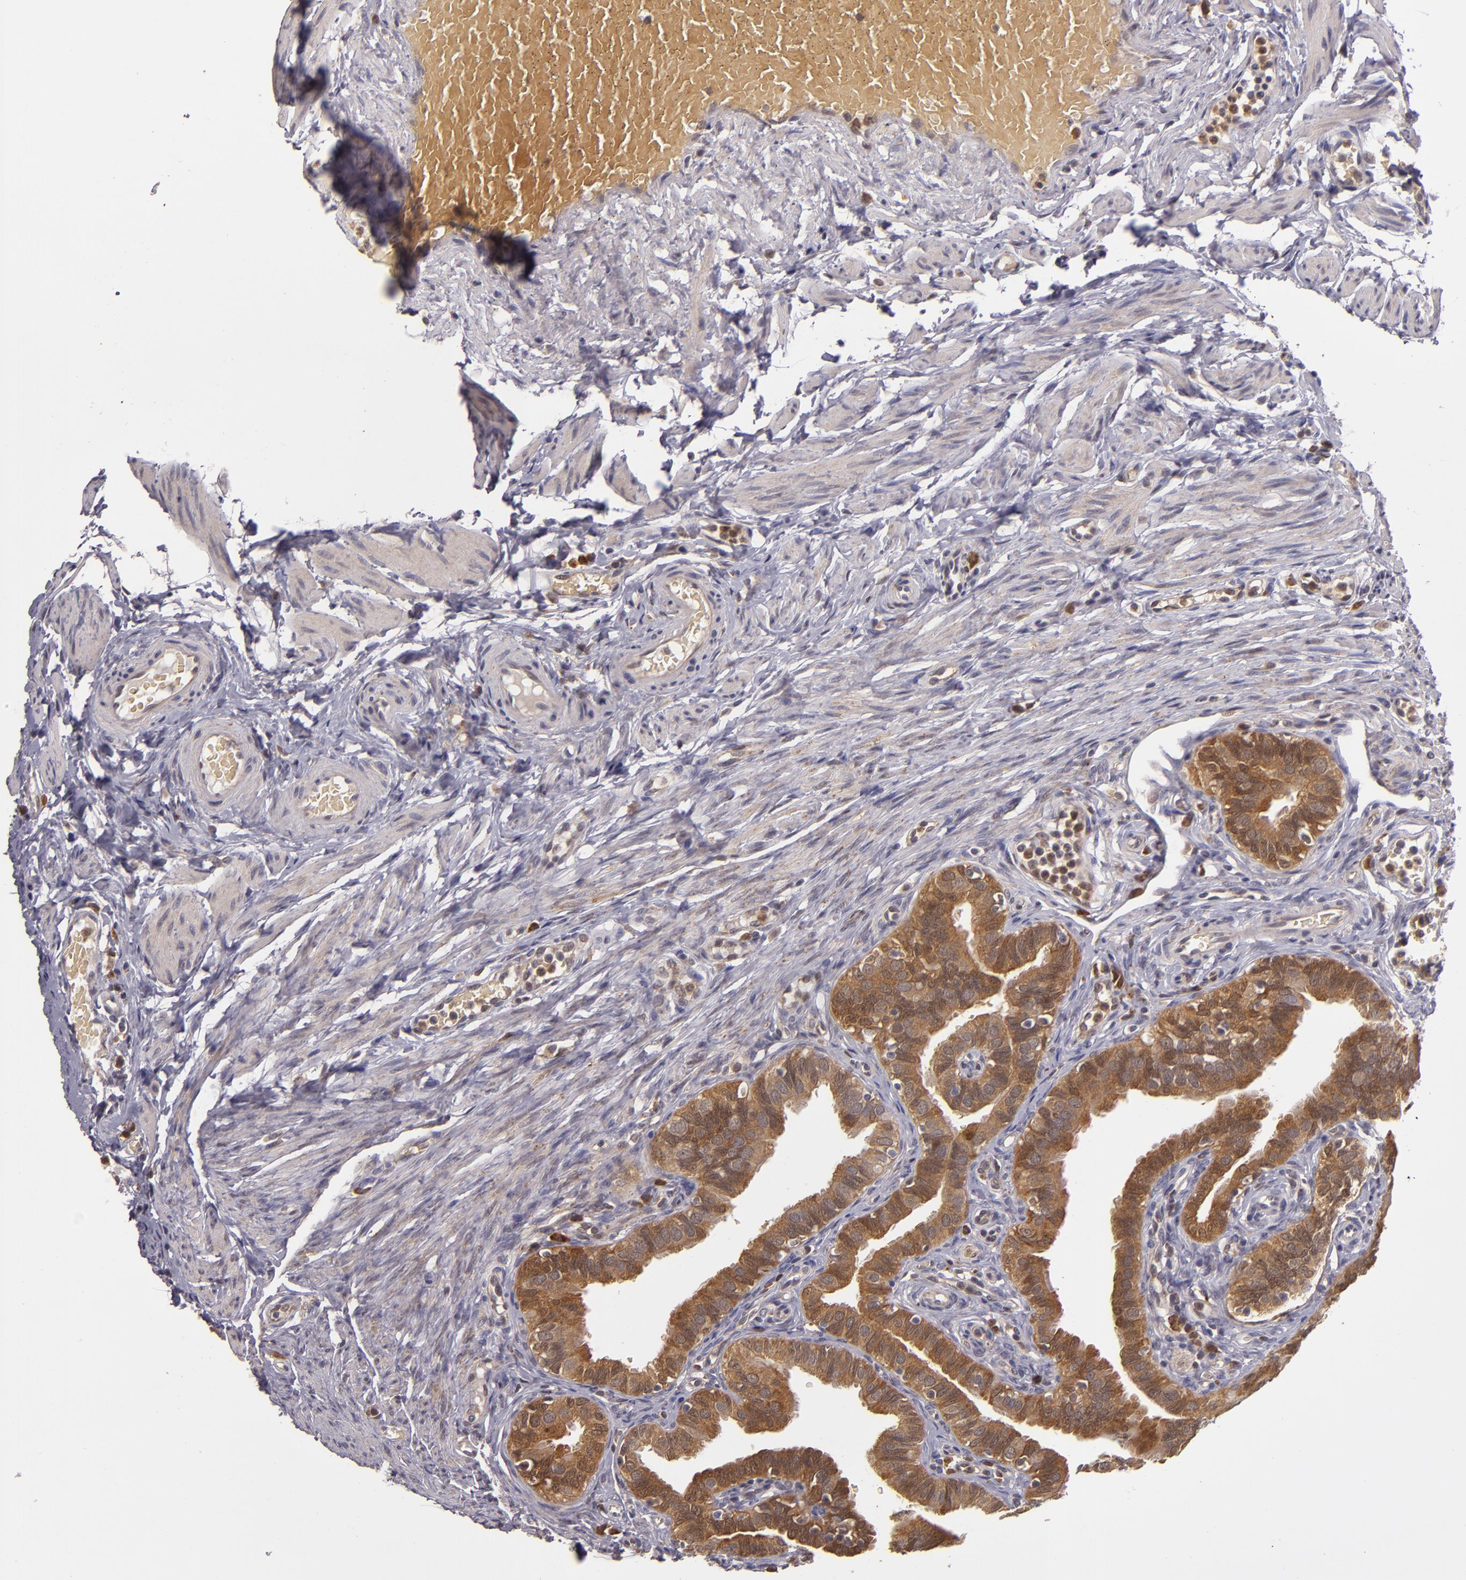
{"staining": {"intensity": "moderate", "quantity": ">75%", "location": "cytoplasmic/membranous"}, "tissue": "fallopian tube", "cell_type": "Glandular cells", "image_type": "normal", "snomed": [{"axis": "morphology", "description": "Normal tissue, NOS"}, {"axis": "topography", "description": "Fallopian tube"}, {"axis": "topography", "description": "Ovary"}], "caption": "A photomicrograph showing moderate cytoplasmic/membranous staining in approximately >75% of glandular cells in benign fallopian tube, as visualized by brown immunohistochemical staining.", "gene": "FHIT", "patient": {"sex": "female", "age": 51}}